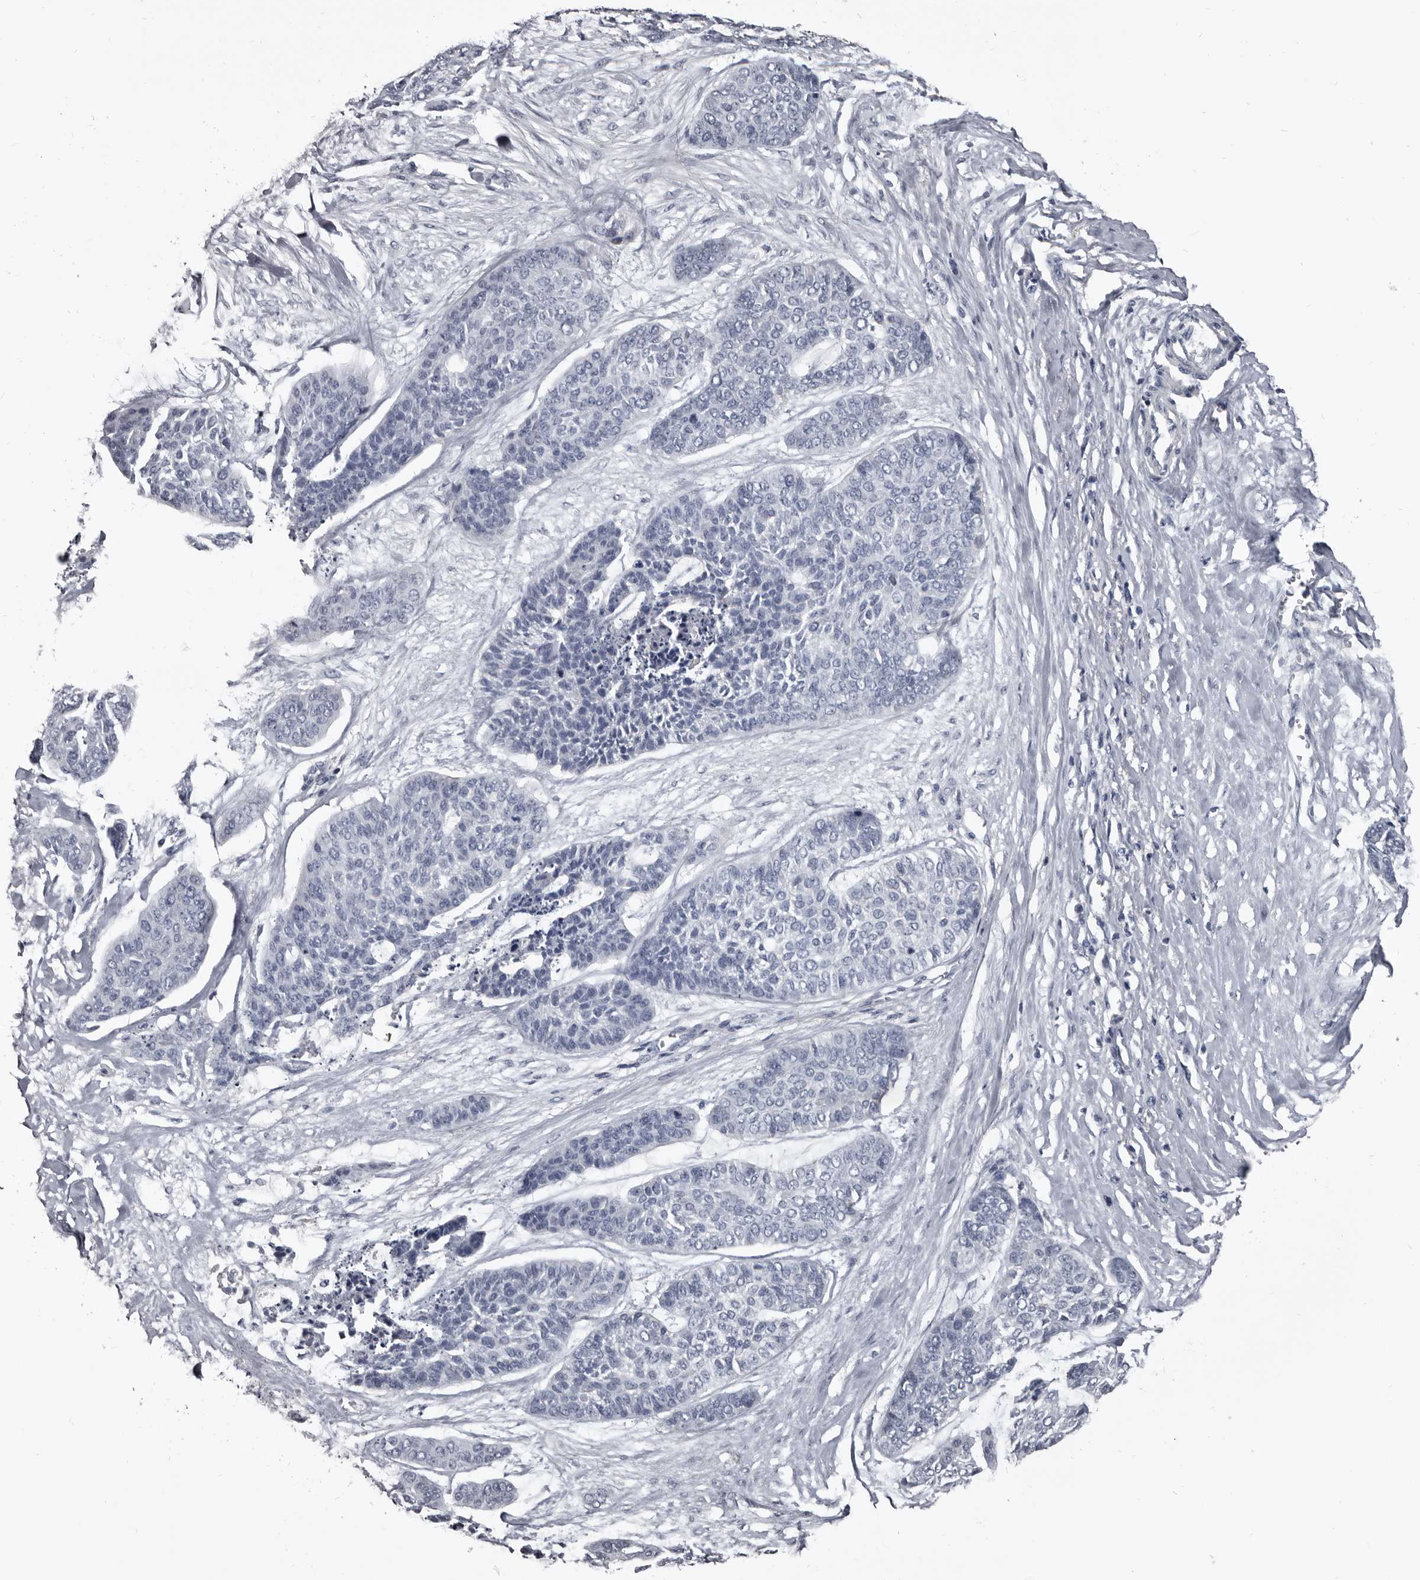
{"staining": {"intensity": "negative", "quantity": "none", "location": "none"}, "tissue": "skin cancer", "cell_type": "Tumor cells", "image_type": "cancer", "snomed": [{"axis": "morphology", "description": "Basal cell carcinoma"}, {"axis": "topography", "description": "Skin"}], "caption": "This is a photomicrograph of IHC staining of basal cell carcinoma (skin), which shows no expression in tumor cells. (Immunohistochemistry (ihc), brightfield microscopy, high magnification).", "gene": "GREB1", "patient": {"sex": "female", "age": 64}}